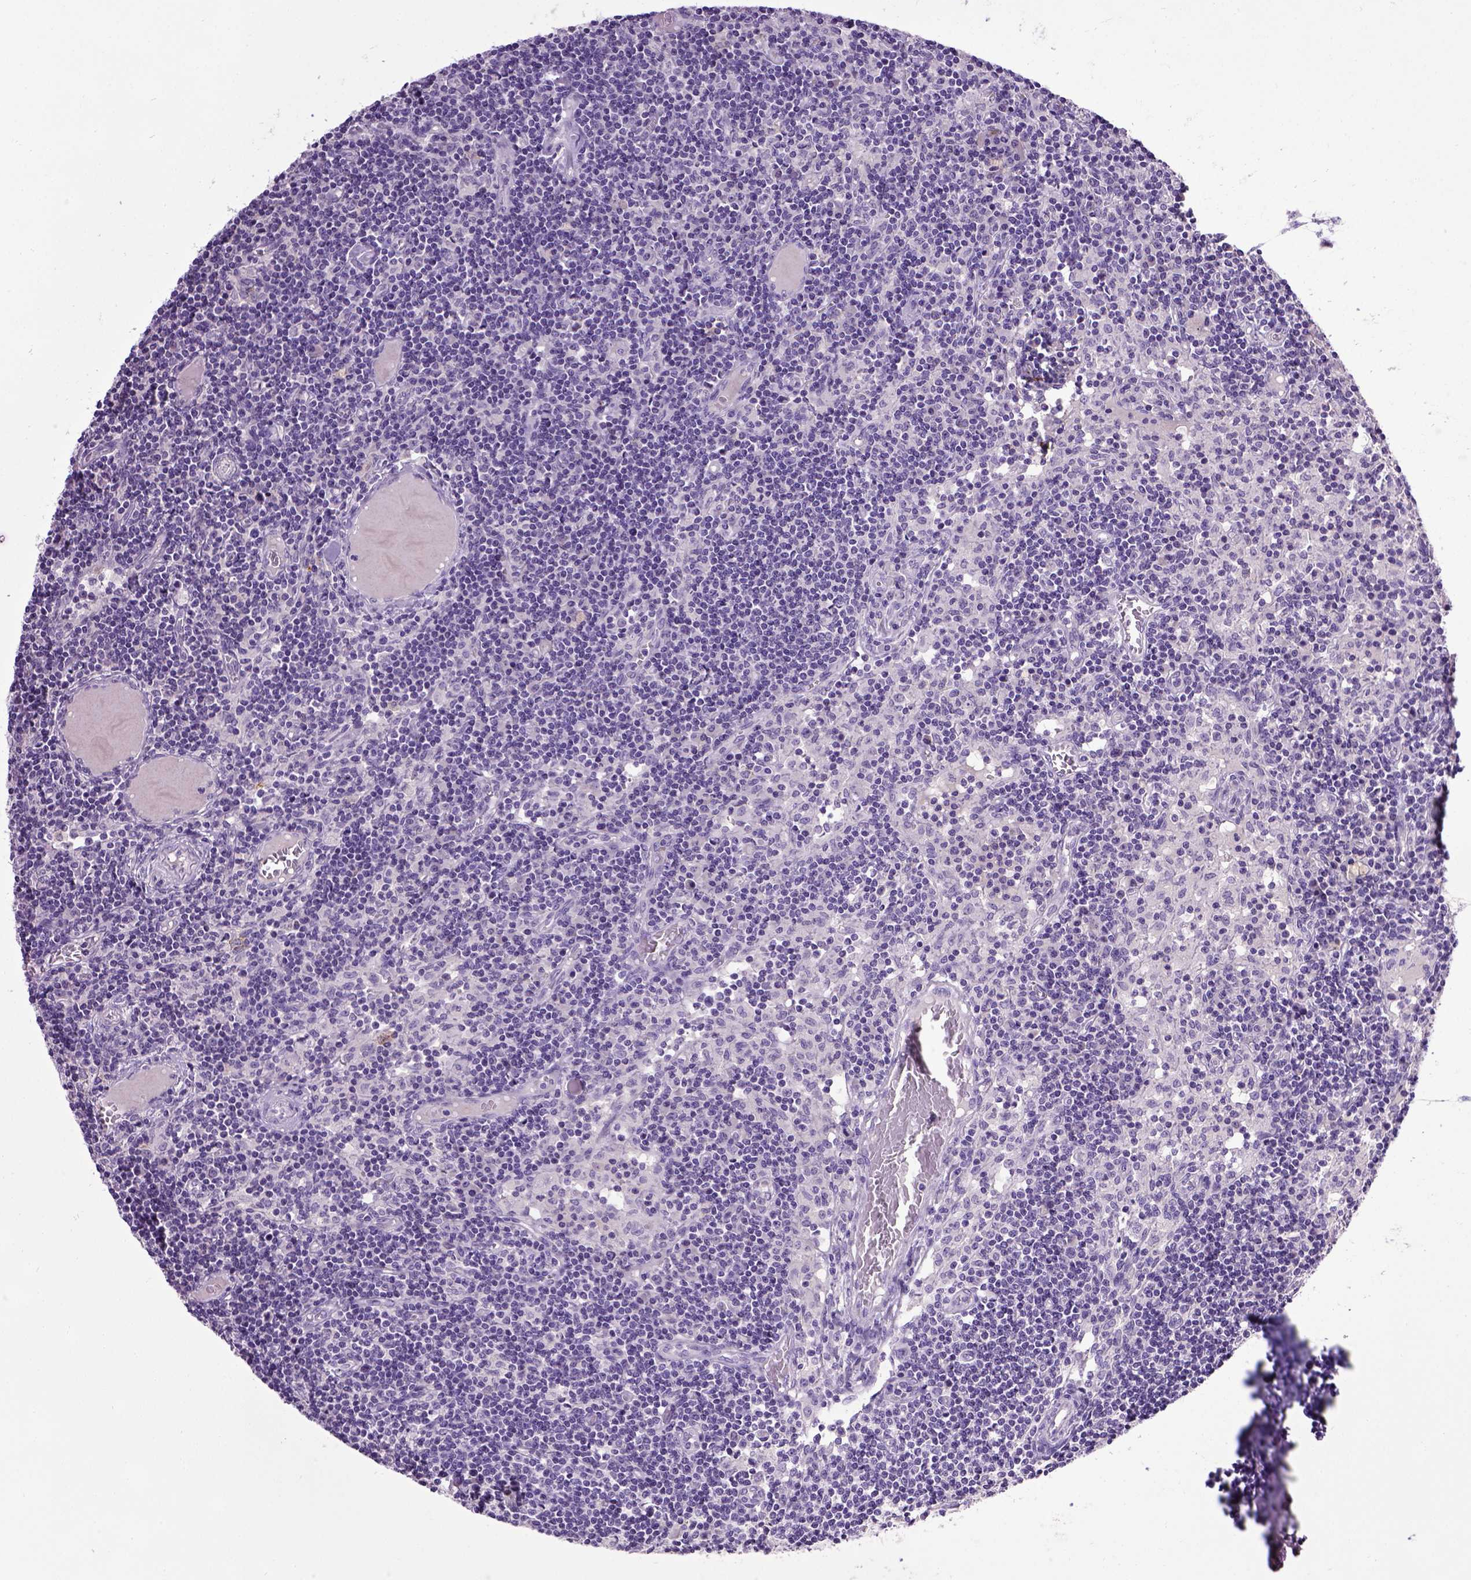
{"staining": {"intensity": "negative", "quantity": "none", "location": "none"}, "tissue": "lymph node", "cell_type": "Germinal center cells", "image_type": "normal", "snomed": [{"axis": "morphology", "description": "Normal tissue, NOS"}, {"axis": "topography", "description": "Lymph node"}], "caption": "Protein analysis of benign lymph node displays no significant expression in germinal center cells. Nuclei are stained in blue.", "gene": "CDH1", "patient": {"sex": "female", "age": 72}}